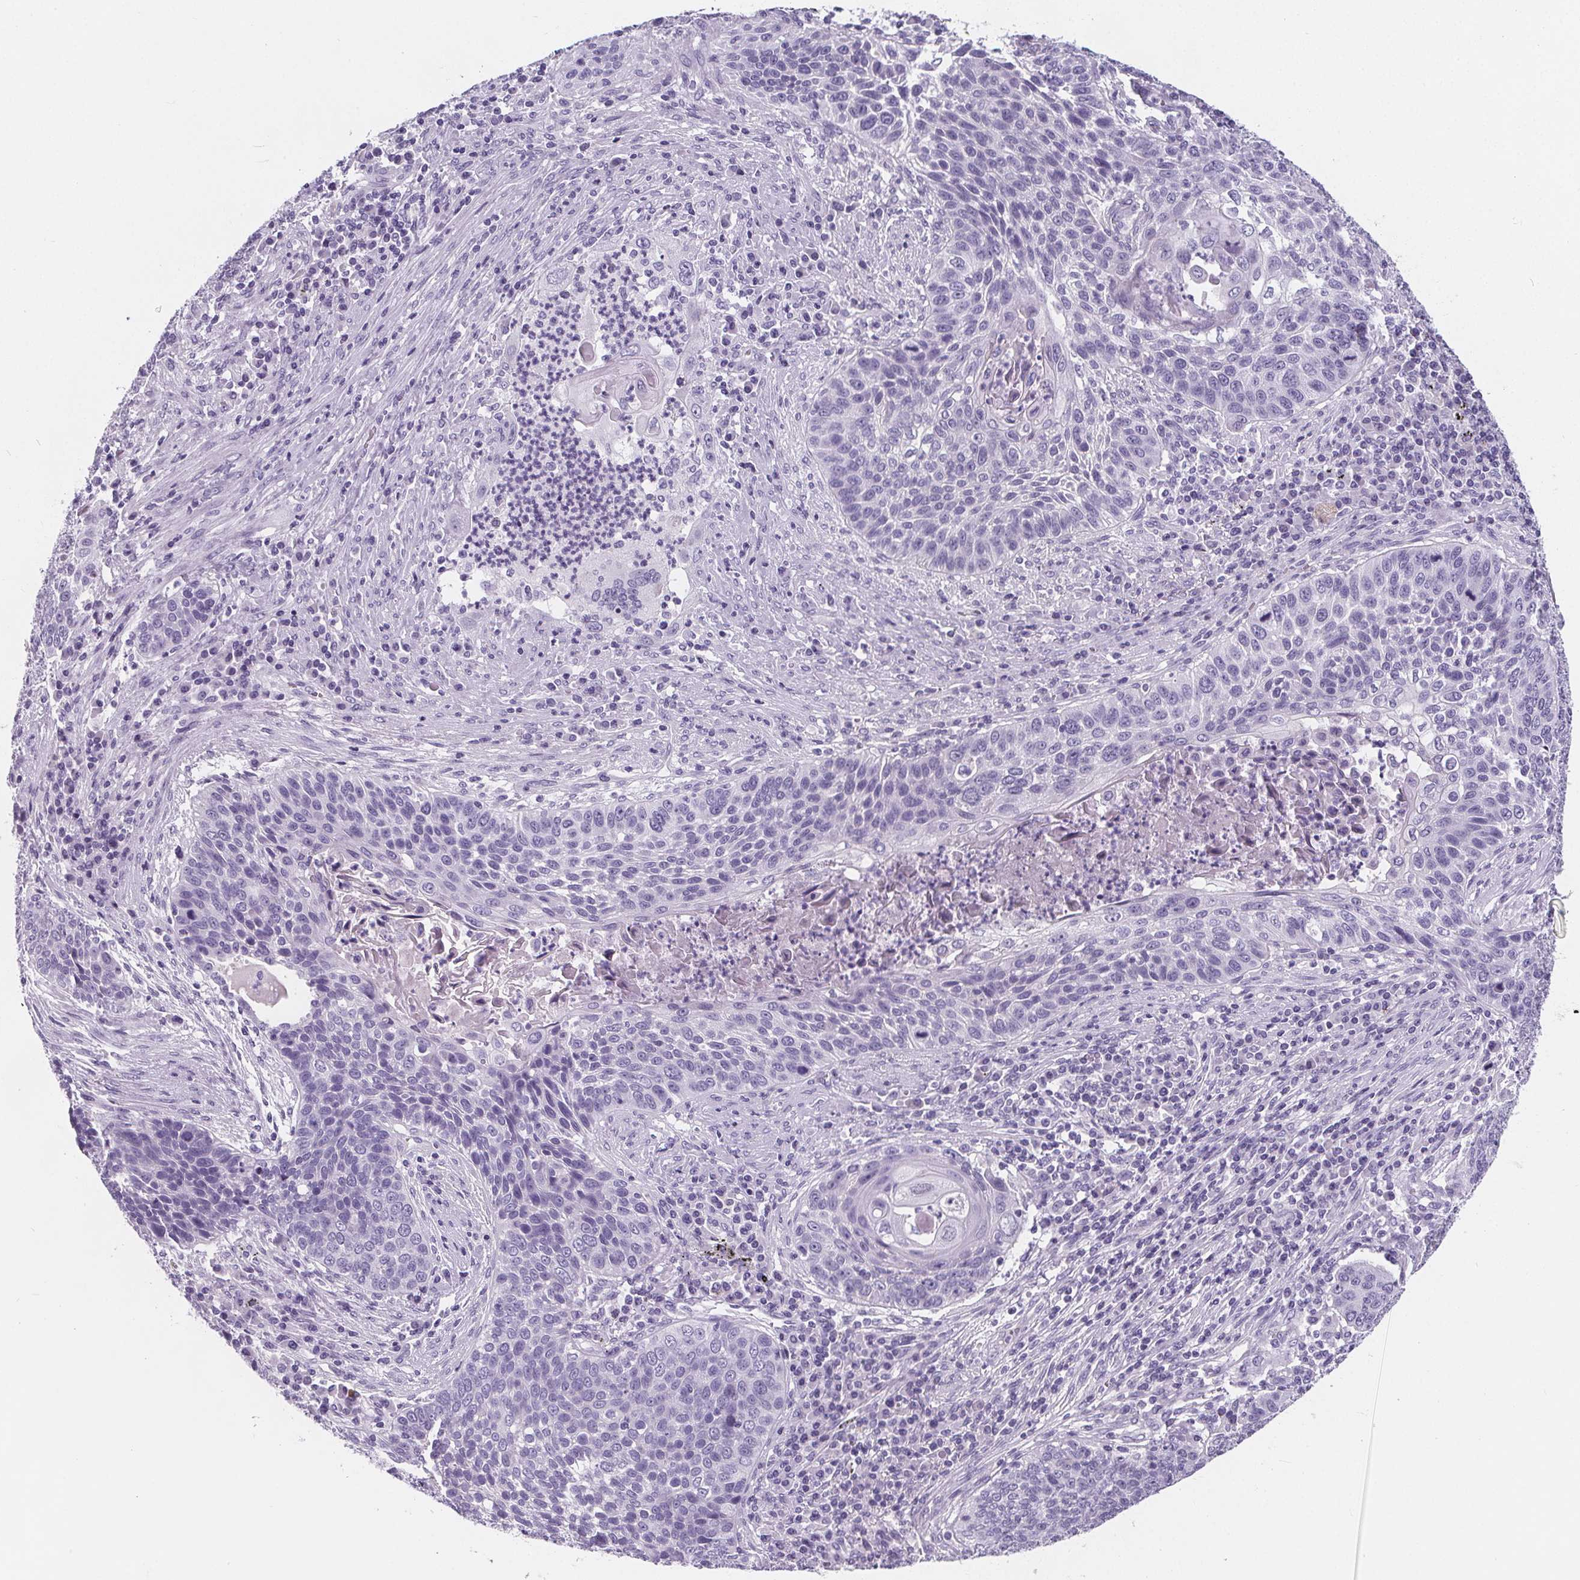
{"staining": {"intensity": "negative", "quantity": "none", "location": "none"}, "tissue": "lung cancer", "cell_type": "Tumor cells", "image_type": "cancer", "snomed": [{"axis": "morphology", "description": "Squamous cell carcinoma, NOS"}, {"axis": "morphology", "description": "Squamous cell carcinoma, metastatic, NOS"}, {"axis": "topography", "description": "Lung"}, {"axis": "topography", "description": "Pleura, NOS"}], "caption": "Immunohistochemistry (IHC) histopathology image of neoplastic tissue: human lung metastatic squamous cell carcinoma stained with DAB (3,3'-diaminobenzidine) reveals no significant protein positivity in tumor cells. (Stains: DAB (3,3'-diaminobenzidine) IHC with hematoxylin counter stain, Microscopy: brightfield microscopy at high magnification).", "gene": "ADRB1", "patient": {"sex": "male", "age": 72}}